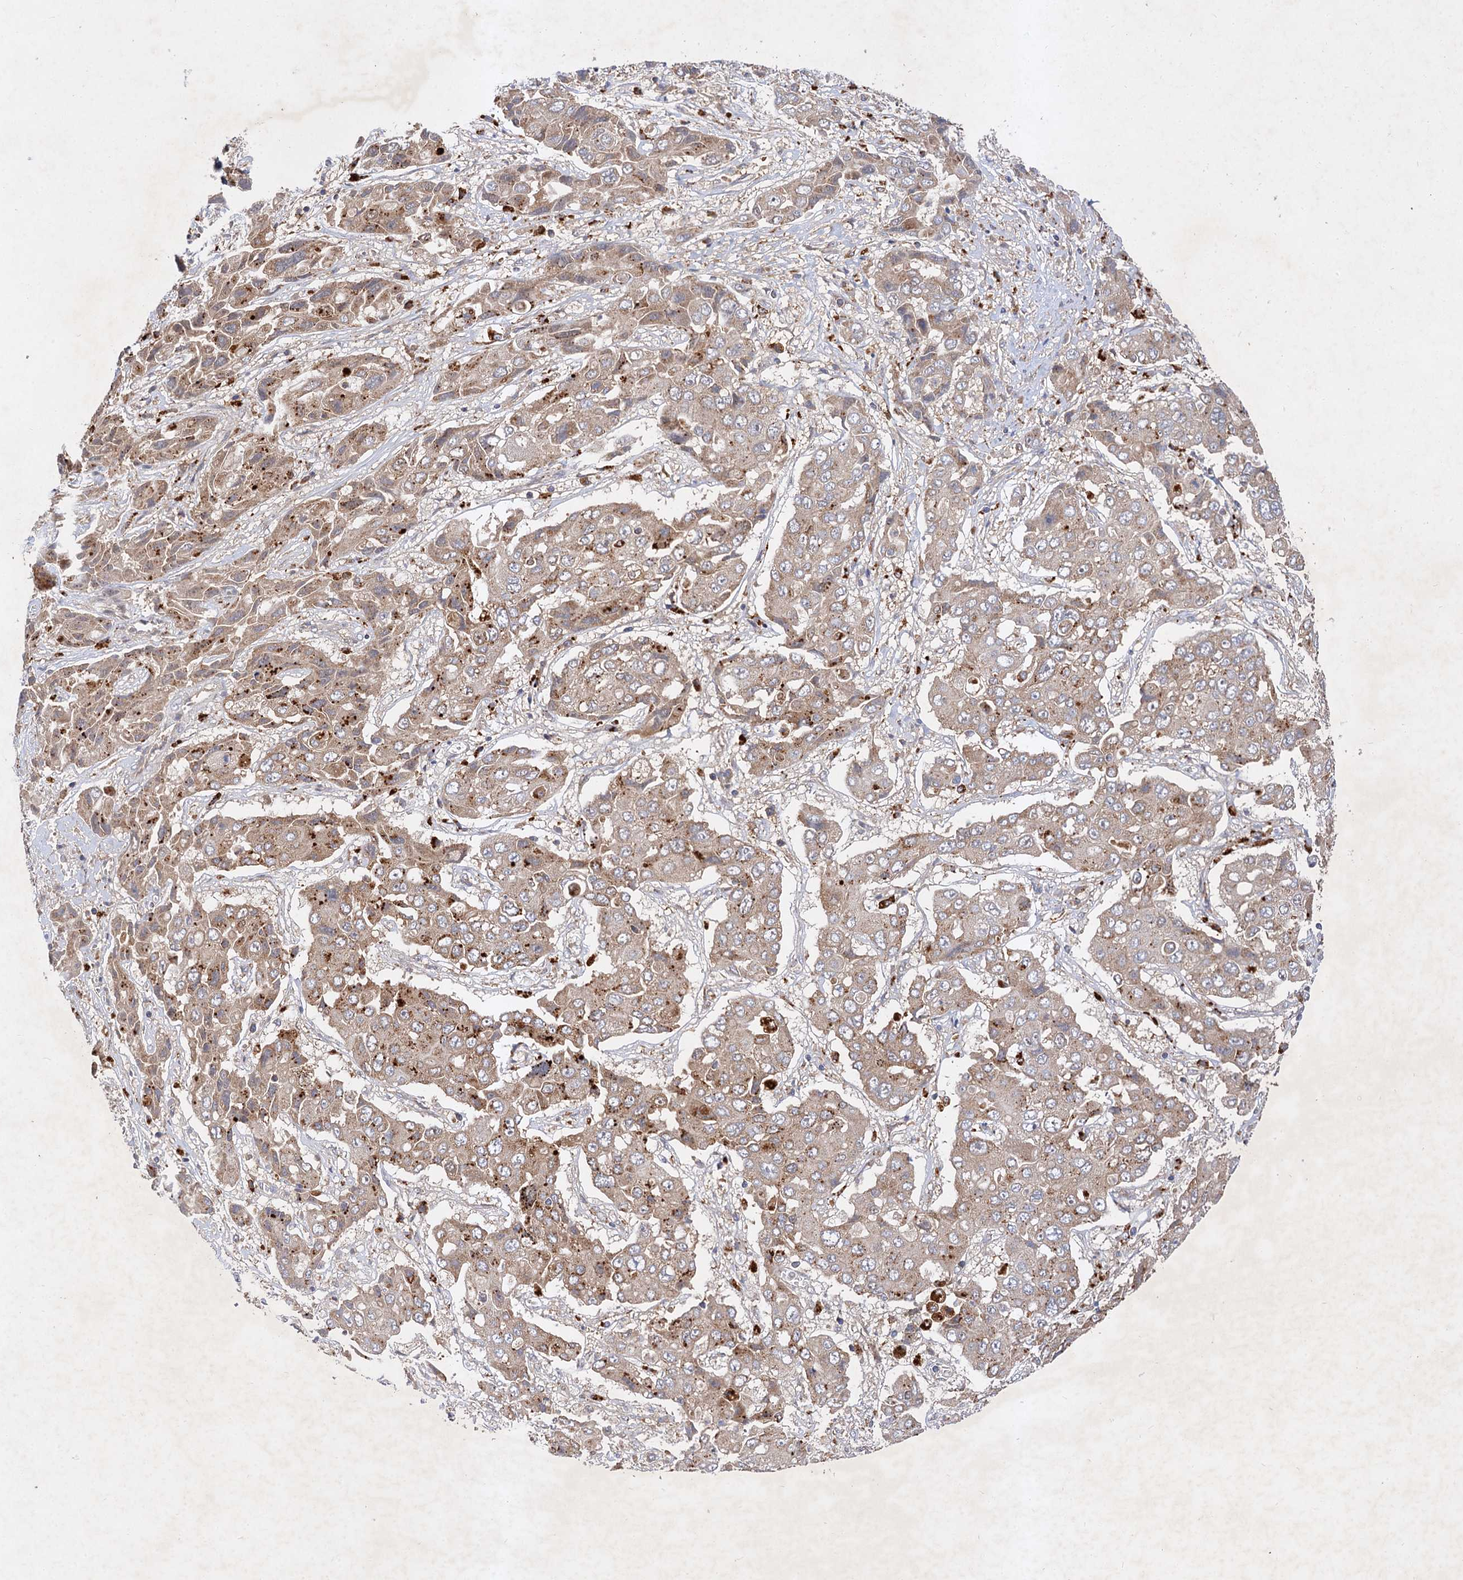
{"staining": {"intensity": "moderate", "quantity": "<25%", "location": "cytoplasmic/membranous"}, "tissue": "liver cancer", "cell_type": "Tumor cells", "image_type": "cancer", "snomed": [{"axis": "morphology", "description": "Cholangiocarcinoma"}, {"axis": "topography", "description": "Liver"}], "caption": "Moderate cytoplasmic/membranous expression is present in about <25% of tumor cells in liver cholangiocarcinoma.", "gene": "PATL1", "patient": {"sex": "male", "age": 67}}